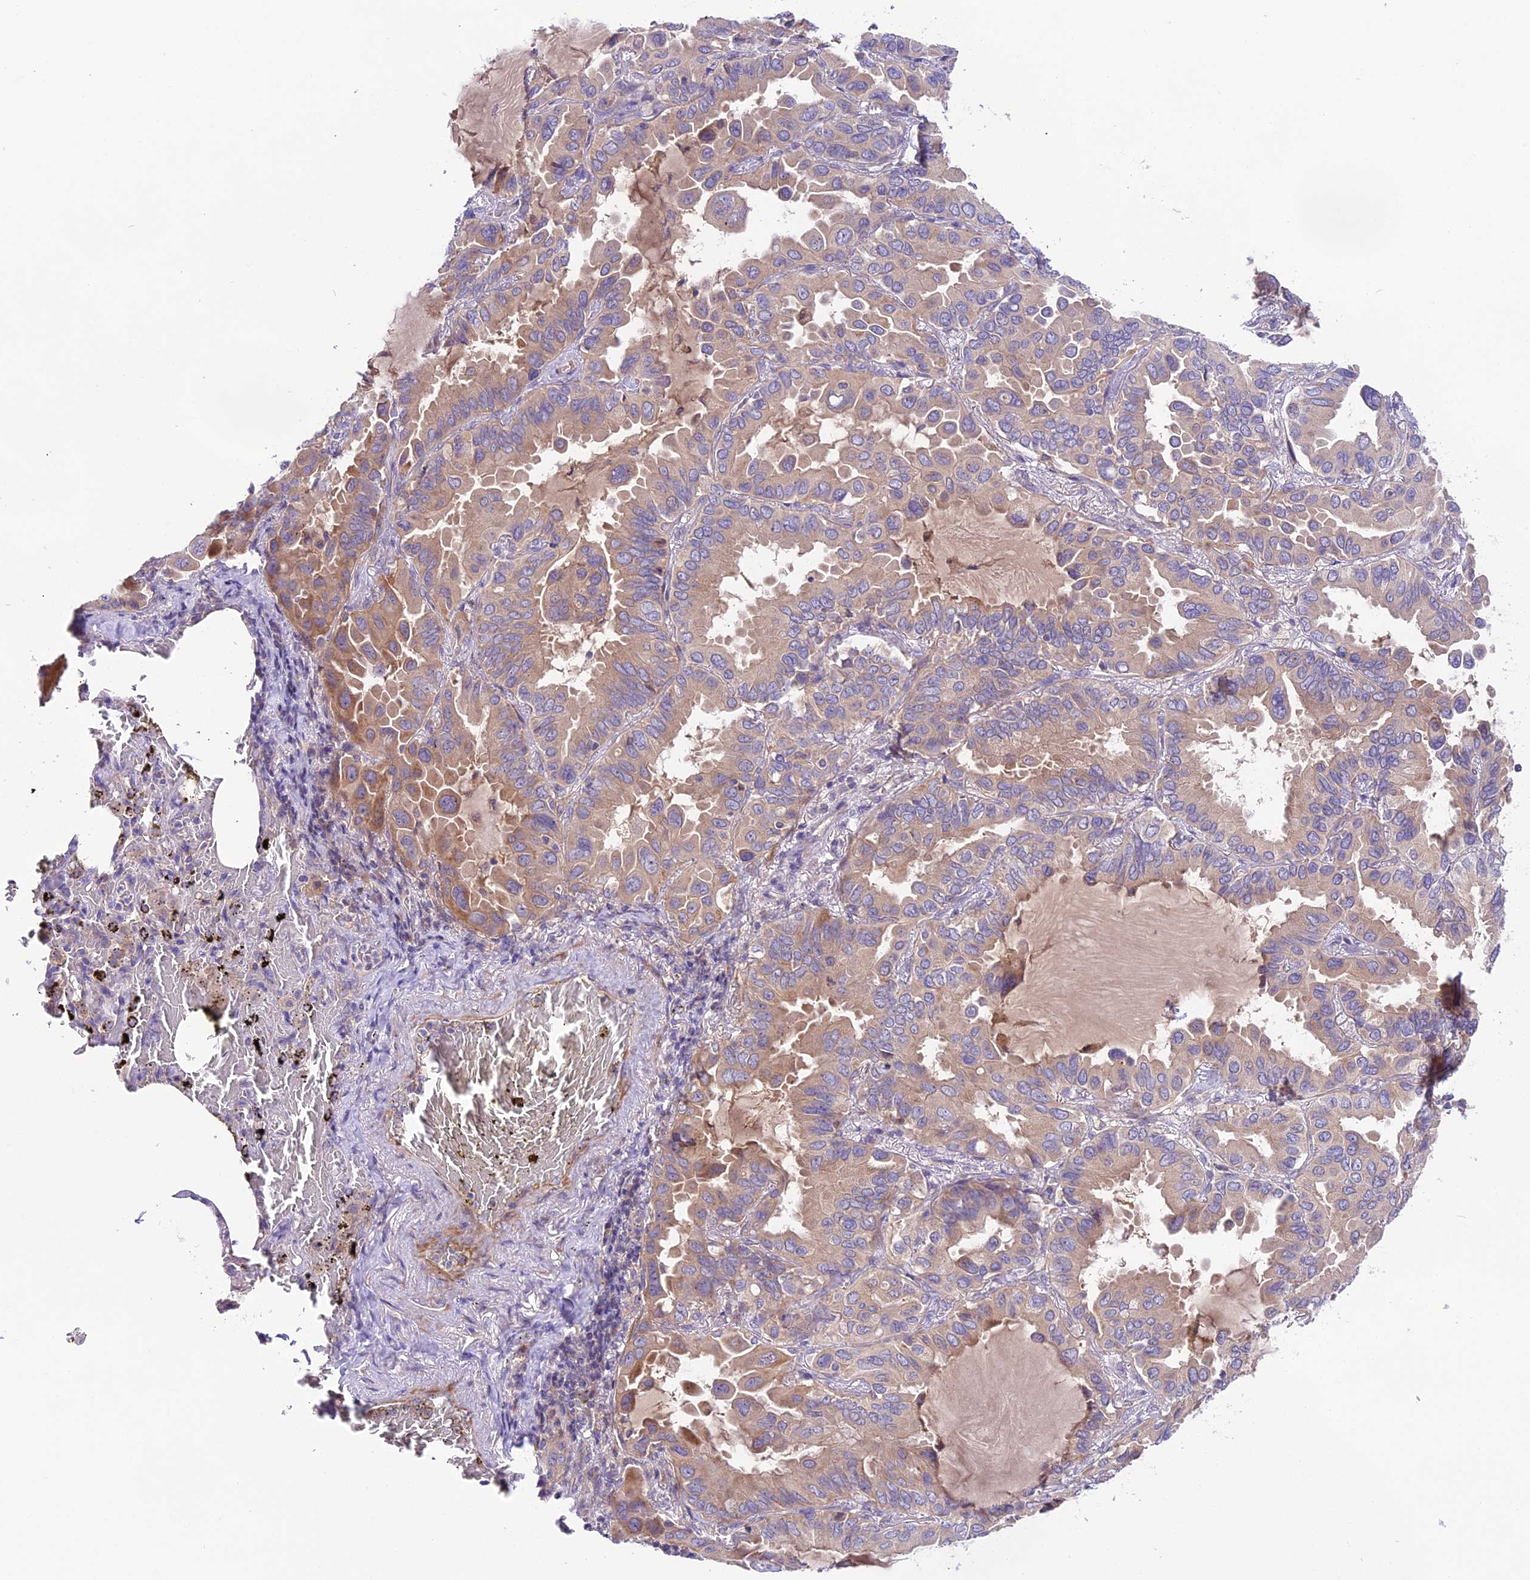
{"staining": {"intensity": "moderate", "quantity": "<25%", "location": "cytoplasmic/membranous"}, "tissue": "lung cancer", "cell_type": "Tumor cells", "image_type": "cancer", "snomed": [{"axis": "morphology", "description": "Adenocarcinoma, NOS"}, {"axis": "topography", "description": "Lung"}], "caption": "Immunohistochemistry (IHC) (DAB (3,3'-diaminobenzidine)) staining of adenocarcinoma (lung) displays moderate cytoplasmic/membranous protein positivity in about <25% of tumor cells.", "gene": "COG8", "patient": {"sex": "male", "age": 64}}